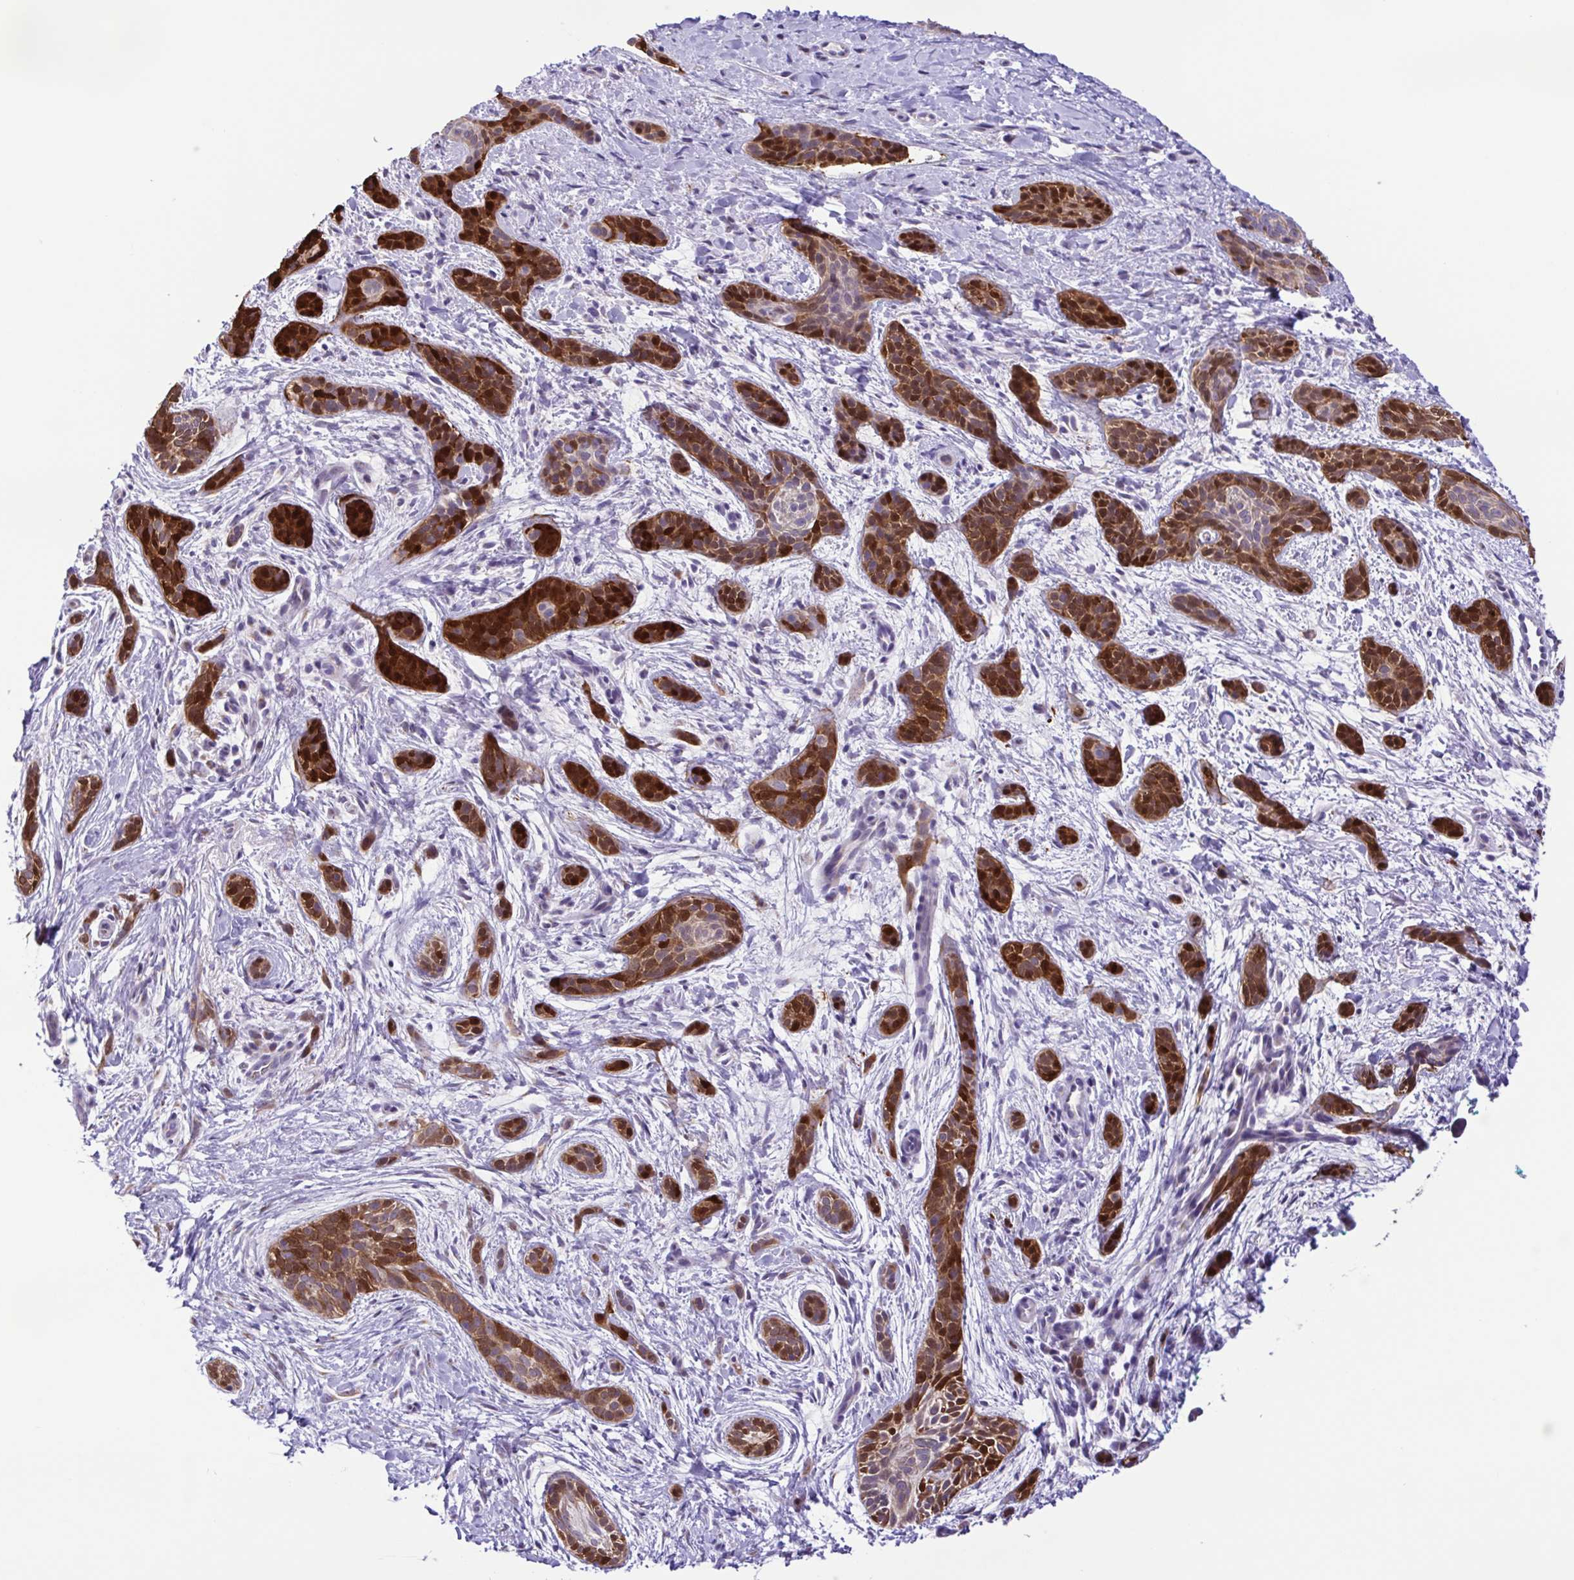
{"staining": {"intensity": "strong", "quantity": ">75%", "location": "cytoplasmic/membranous,nuclear"}, "tissue": "skin cancer", "cell_type": "Tumor cells", "image_type": "cancer", "snomed": [{"axis": "morphology", "description": "Basal cell carcinoma"}, {"axis": "topography", "description": "Skin"}], "caption": "Human basal cell carcinoma (skin) stained with a brown dye demonstrates strong cytoplasmic/membranous and nuclear positive staining in approximately >75% of tumor cells.", "gene": "TGM3", "patient": {"sex": "male", "age": 63}}